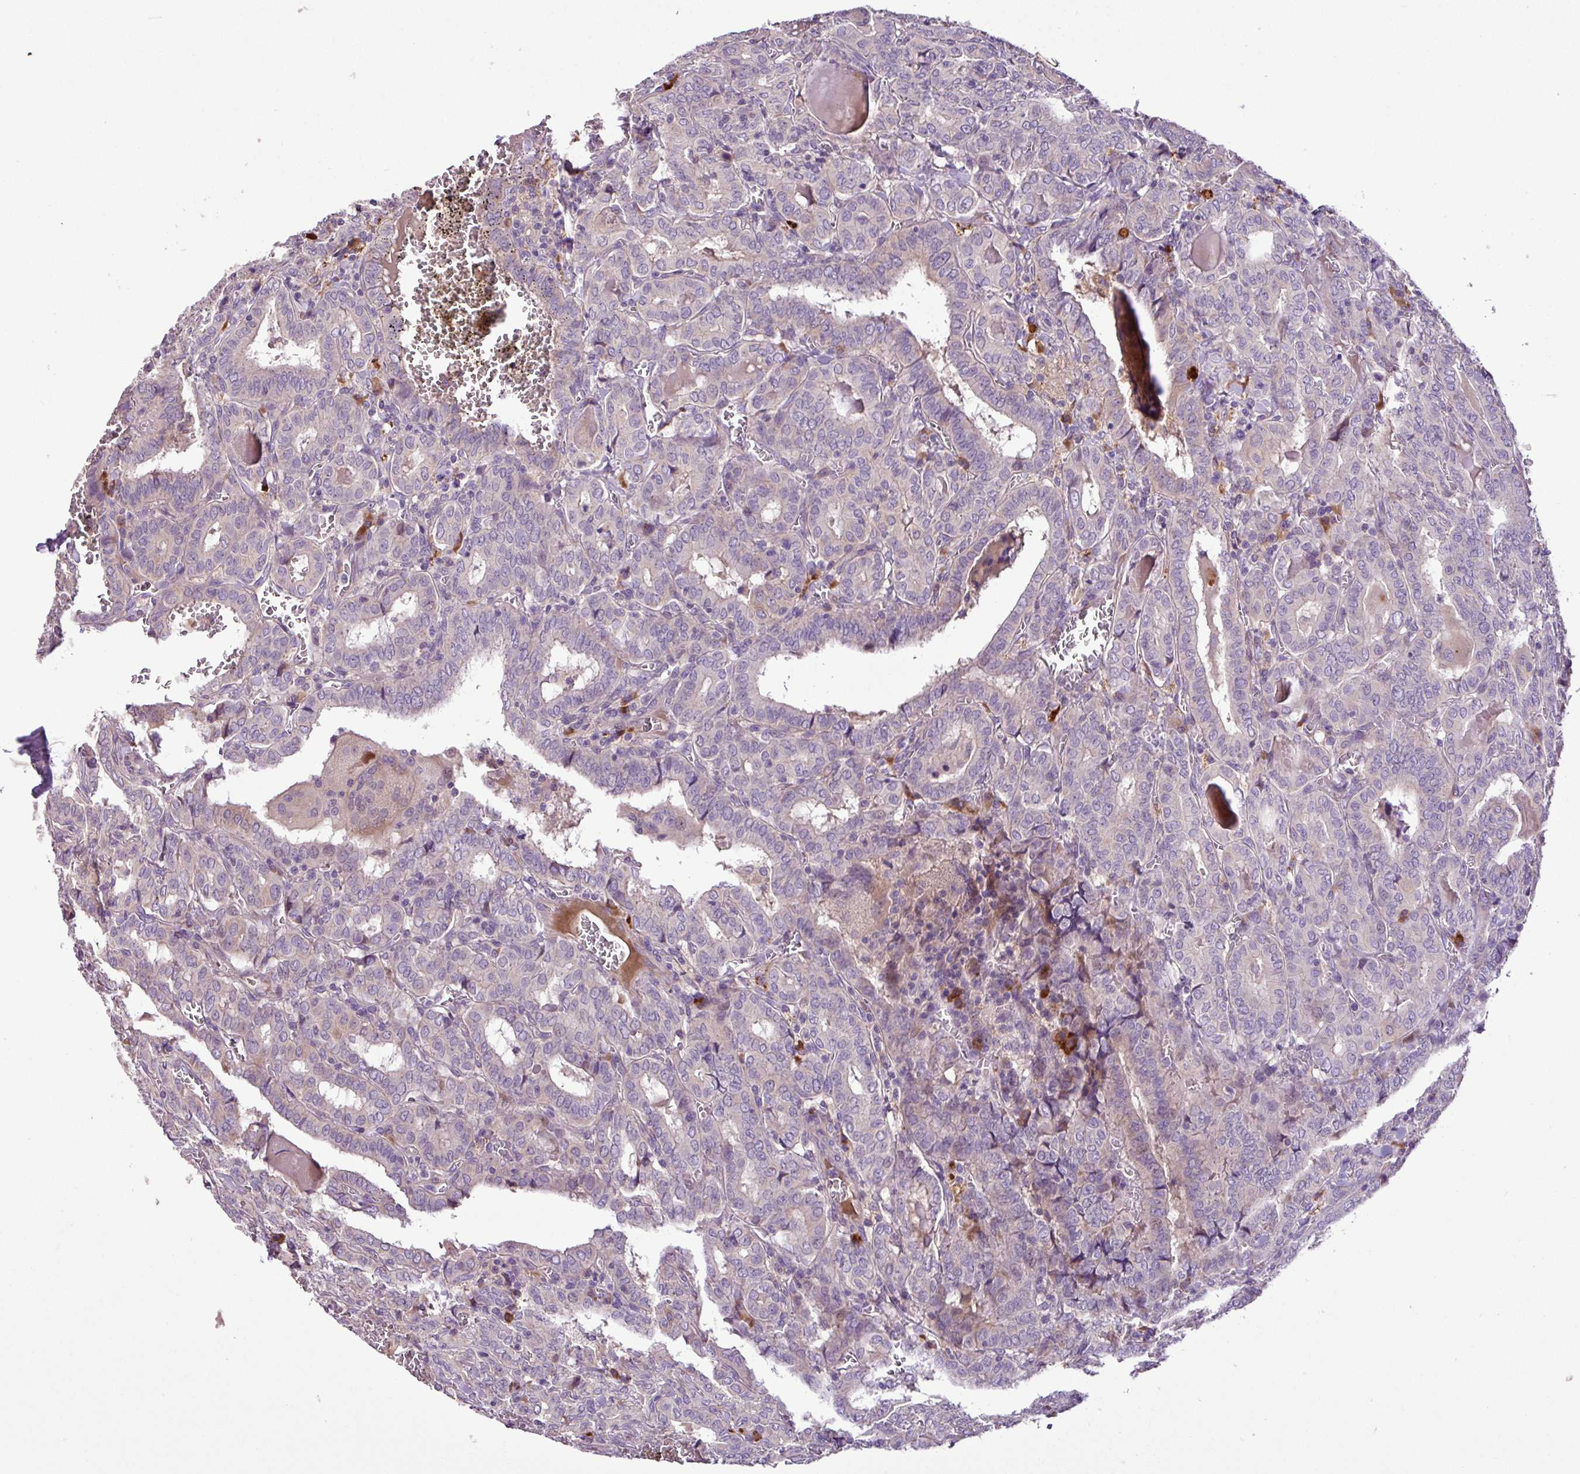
{"staining": {"intensity": "weak", "quantity": "<25%", "location": "cytoplasmic/membranous"}, "tissue": "thyroid cancer", "cell_type": "Tumor cells", "image_type": "cancer", "snomed": [{"axis": "morphology", "description": "Papillary adenocarcinoma, NOS"}, {"axis": "topography", "description": "Thyroid gland"}], "caption": "Photomicrograph shows no significant protein positivity in tumor cells of thyroid cancer.", "gene": "ZNF266", "patient": {"sex": "female", "age": 72}}